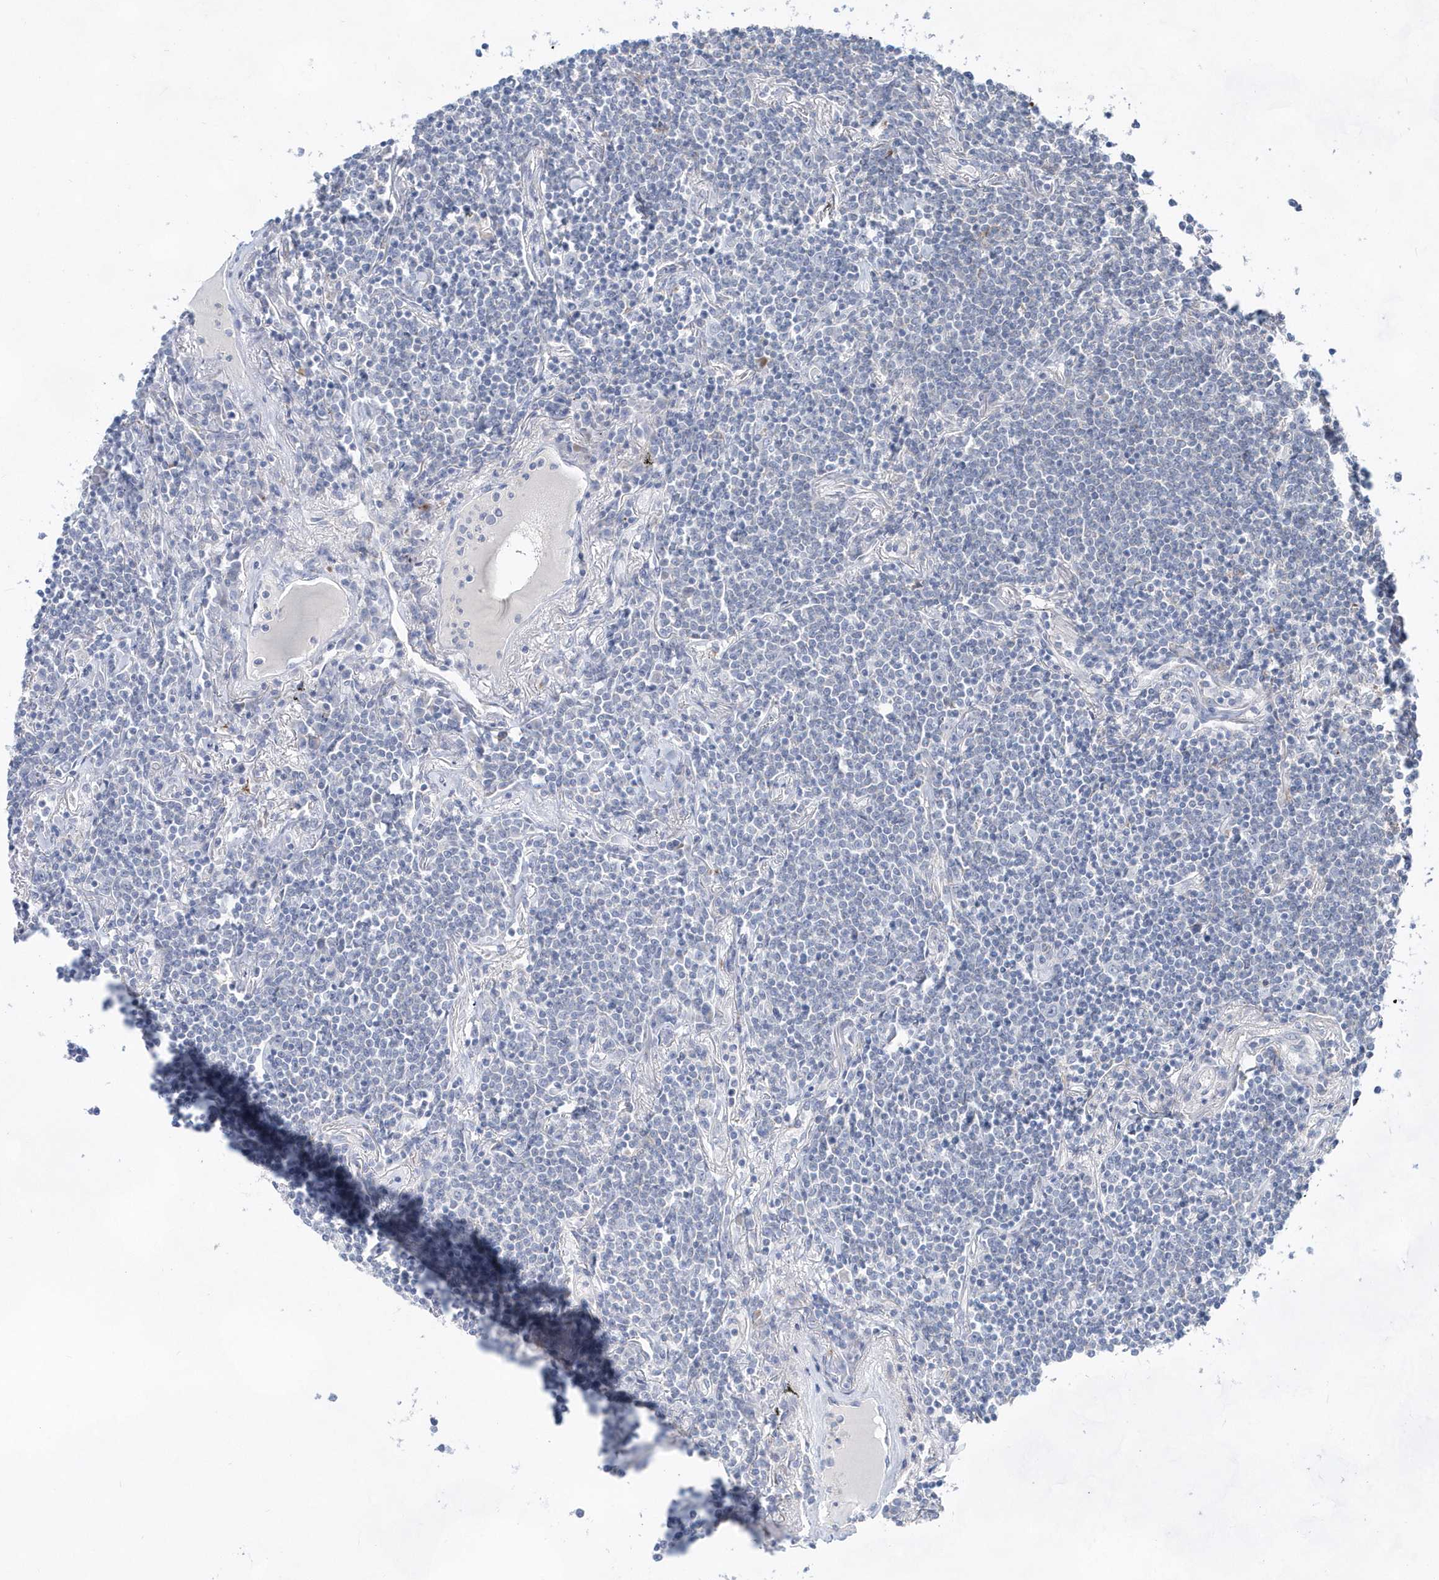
{"staining": {"intensity": "negative", "quantity": "none", "location": "none"}, "tissue": "lymphoma", "cell_type": "Tumor cells", "image_type": "cancer", "snomed": [{"axis": "morphology", "description": "Malignant lymphoma, non-Hodgkin's type, Low grade"}, {"axis": "topography", "description": "Lung"}], "caption": "The immunohistochemistry (IHC) micrograph has no significant positivity in tumor cells of lymphoma tissue.", "gene": "BDH2", "patient": {"sex": "female", "age": 71}}